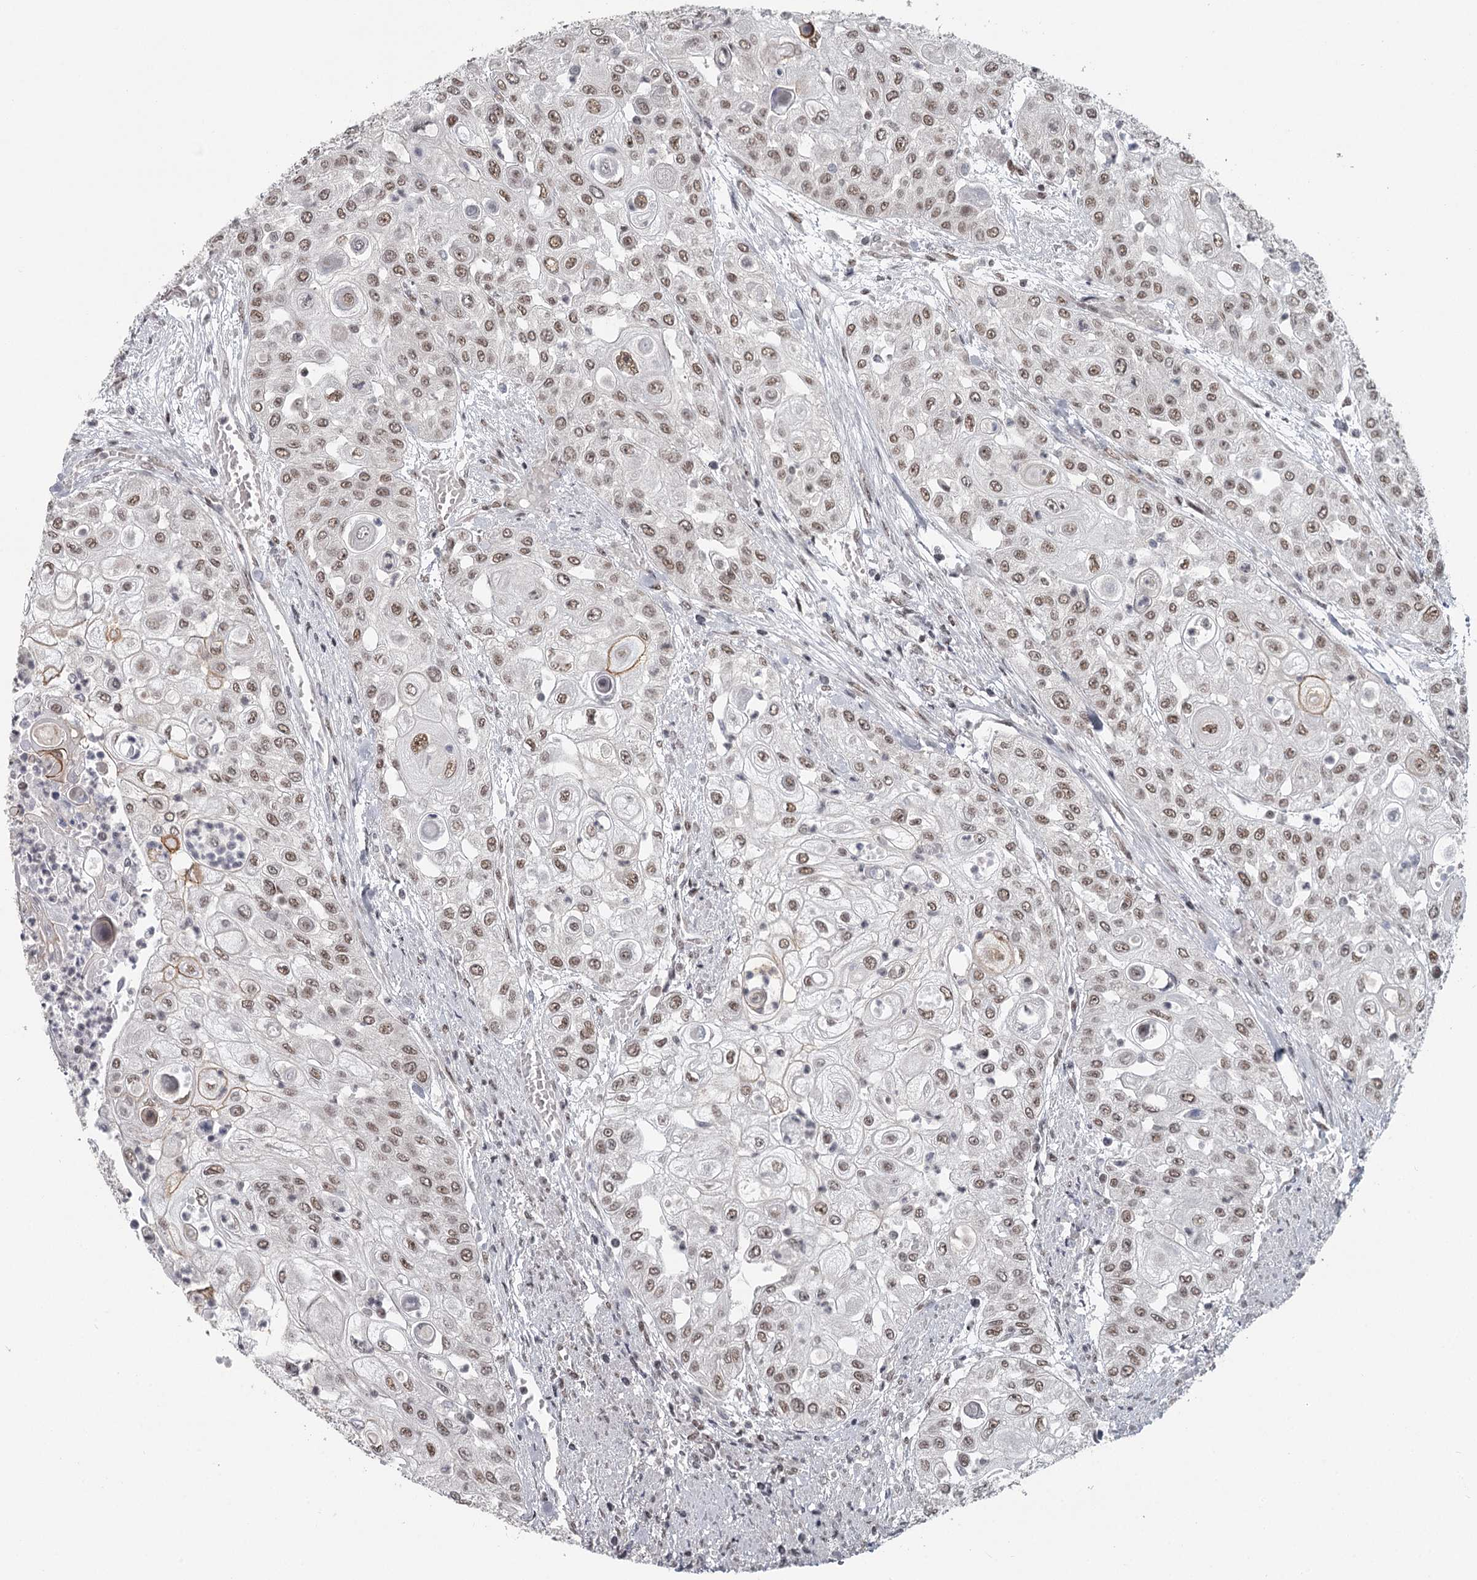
{"staining": {"intensity": "moderate", "quantity": ">75%", "location": "nuclear"}, "tissue": "urothelial cancer", "cell_type": "Tumor cells", "image_type": "cancer", "snomed": [{"axis": "morphology", "description": "Urothelial carcinoma, High grade"}, {"axis": "topography", "description": "Urinary bladder"}], "caption": "The image displays staining of high-grade urothelial carcinoma, revealing moderate nuclear protein expression (brown color) within tumor cells.", "gene": "FAM13C", "patient": {"sex": "female", "age": 79}}